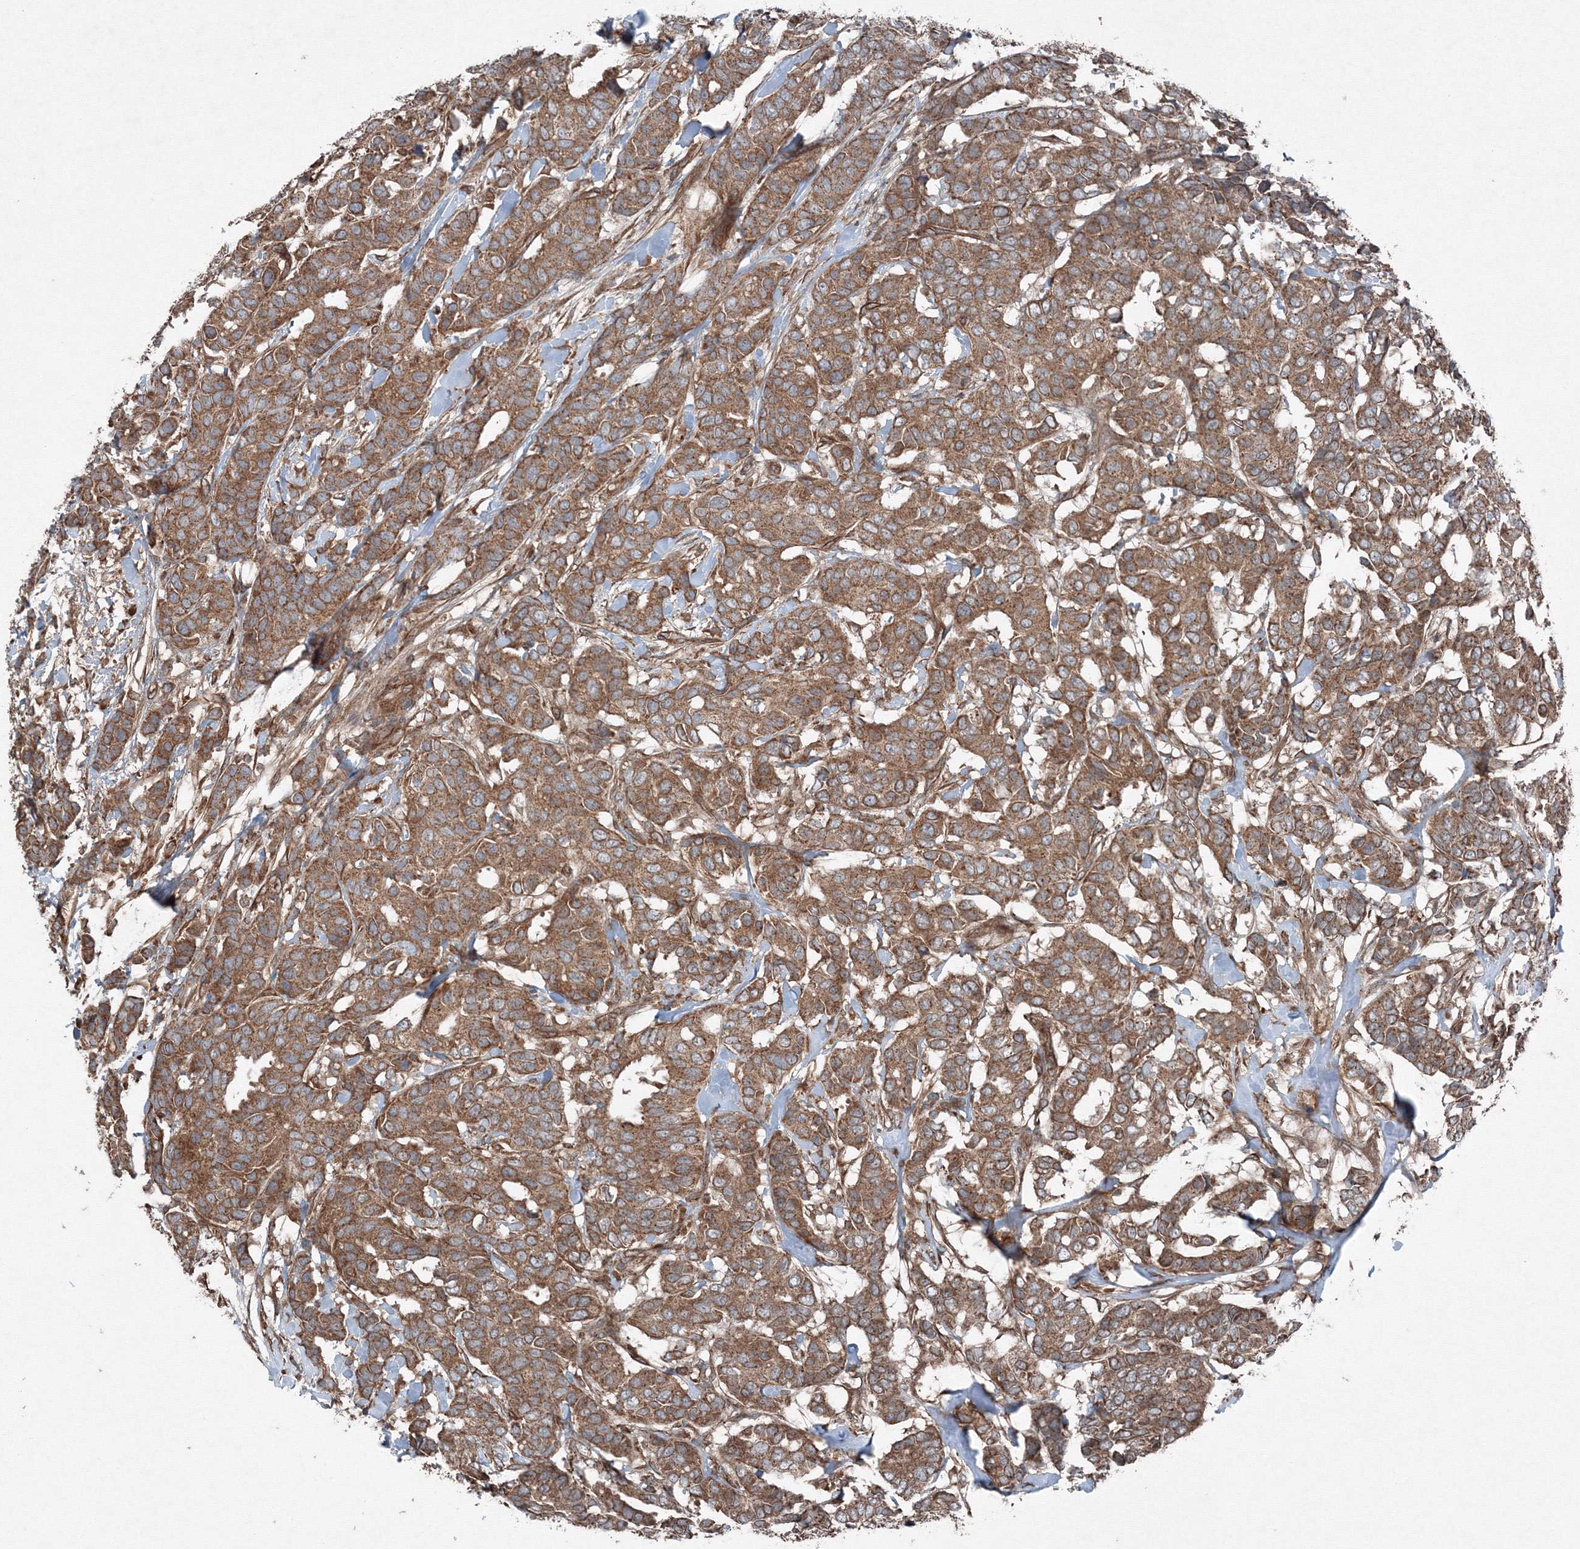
{"staining": {"intensity": "moderate", "quantity": ">75%", "location": "cytoplasmic/membranous"}, "tissue": "breast cancer", "cell_type": "Tumor cells", "image_type": "cancer", "snomed": [{"axis": "morphology", "description": "Duct carcinoma"}, {"axis": "topography", "description": "Breast"}], "caption": "Breast cancer (intraductal carcinoma) stained for a protein (brown) exhibits moderate cytoplasmic/membranous positive positivity in about >75% of tumor cells.", "gene": "COPS7B", "patient": {"sex": "female", "age": 87}}